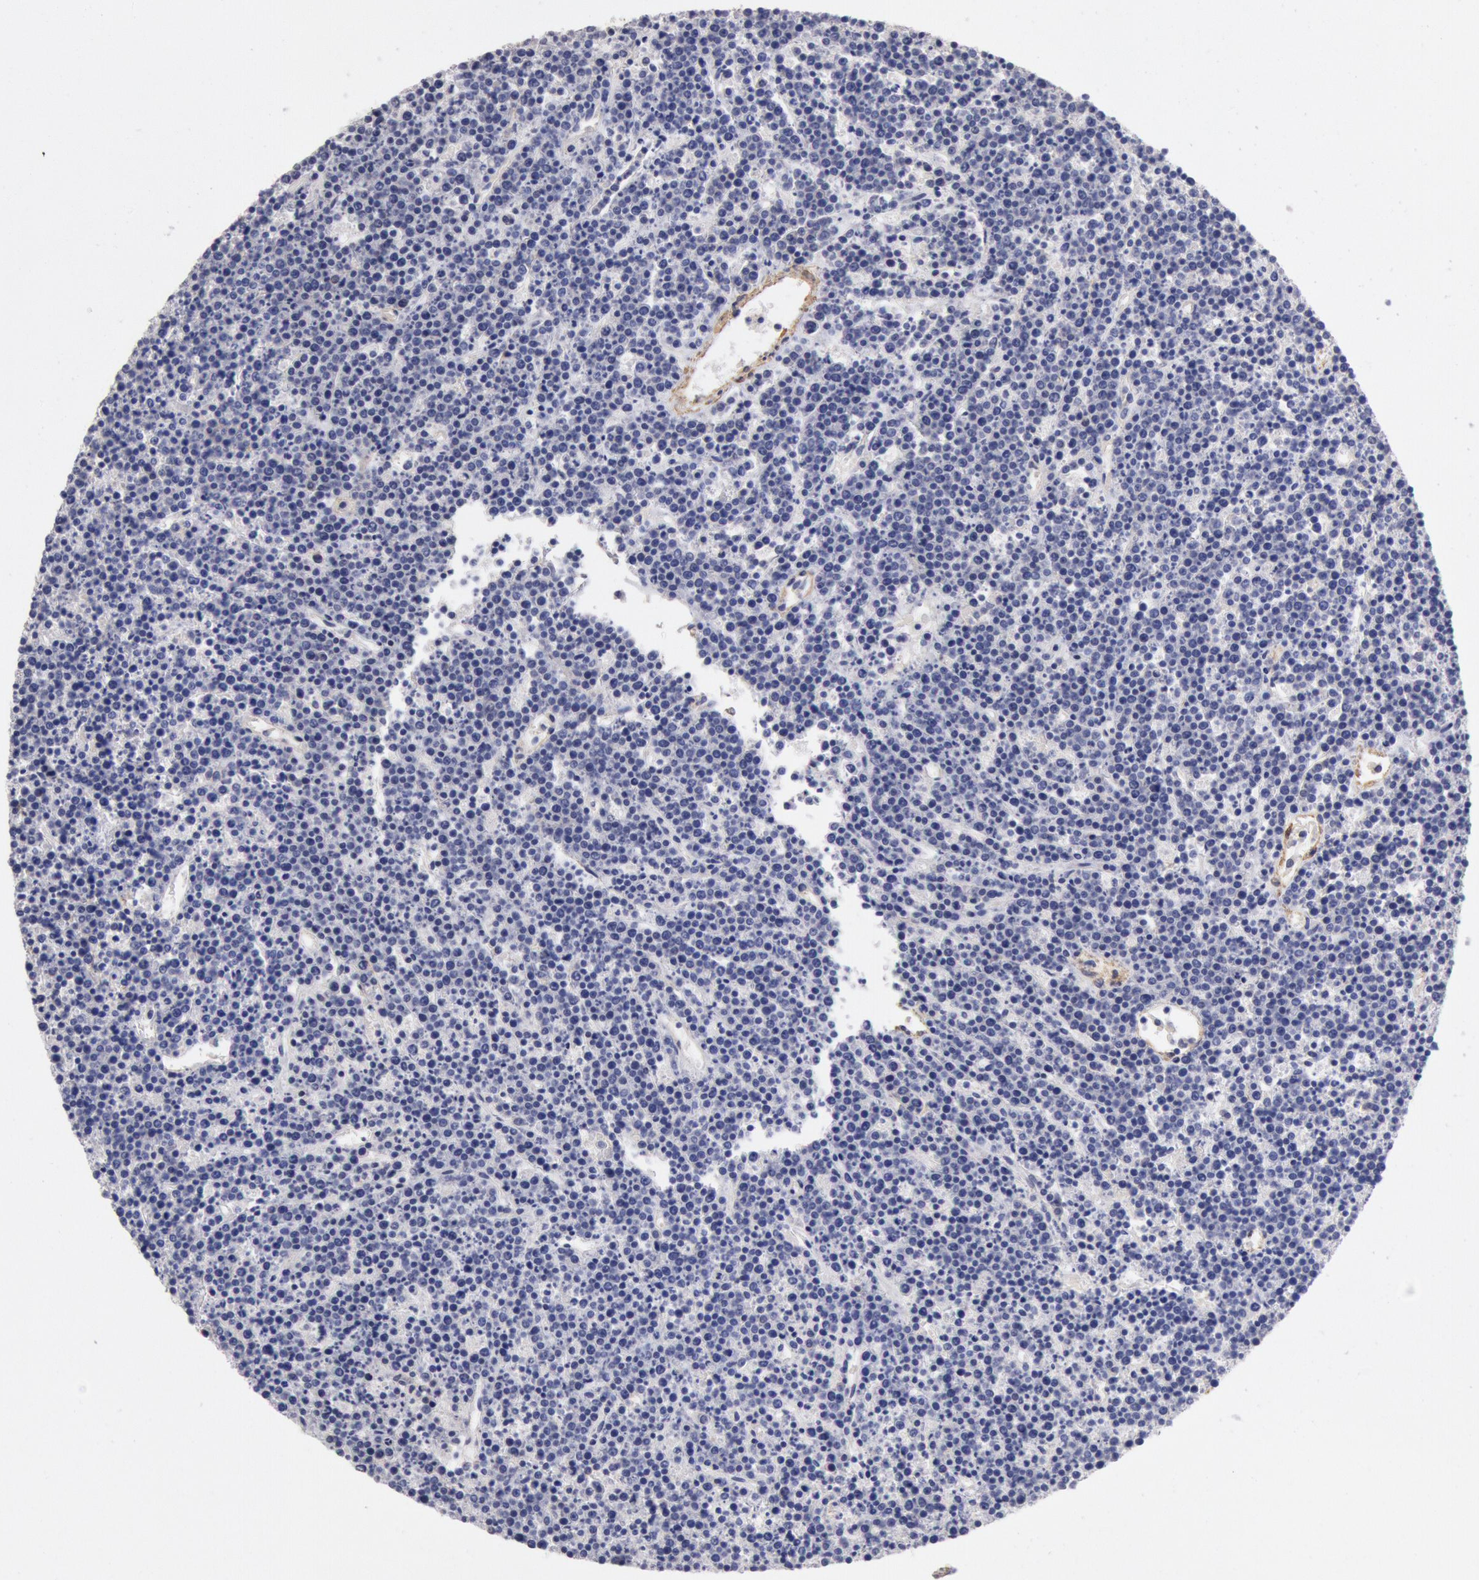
{"staining": {"intensity": "negative", "quantity": "none", "location": "none"}, "tissue": "lymphoma", "cell_type": "Tumor cells", "image_type": "cancer", "snomed": [{"axis": "morphology", "description": "Malignant lymphoma, non-Hodgkin's type, High grade"}, {"axis": "topography", "description": "Ovary"}], "caption": "This is an immunohistochemistry (IHC) histopathology image of malignant lymphoma, non-Hodgkin's type (high-grade). There is no expression in tumor cells.", "gene": "TMED8", "patient": {"sex": "female", "age": 56}}